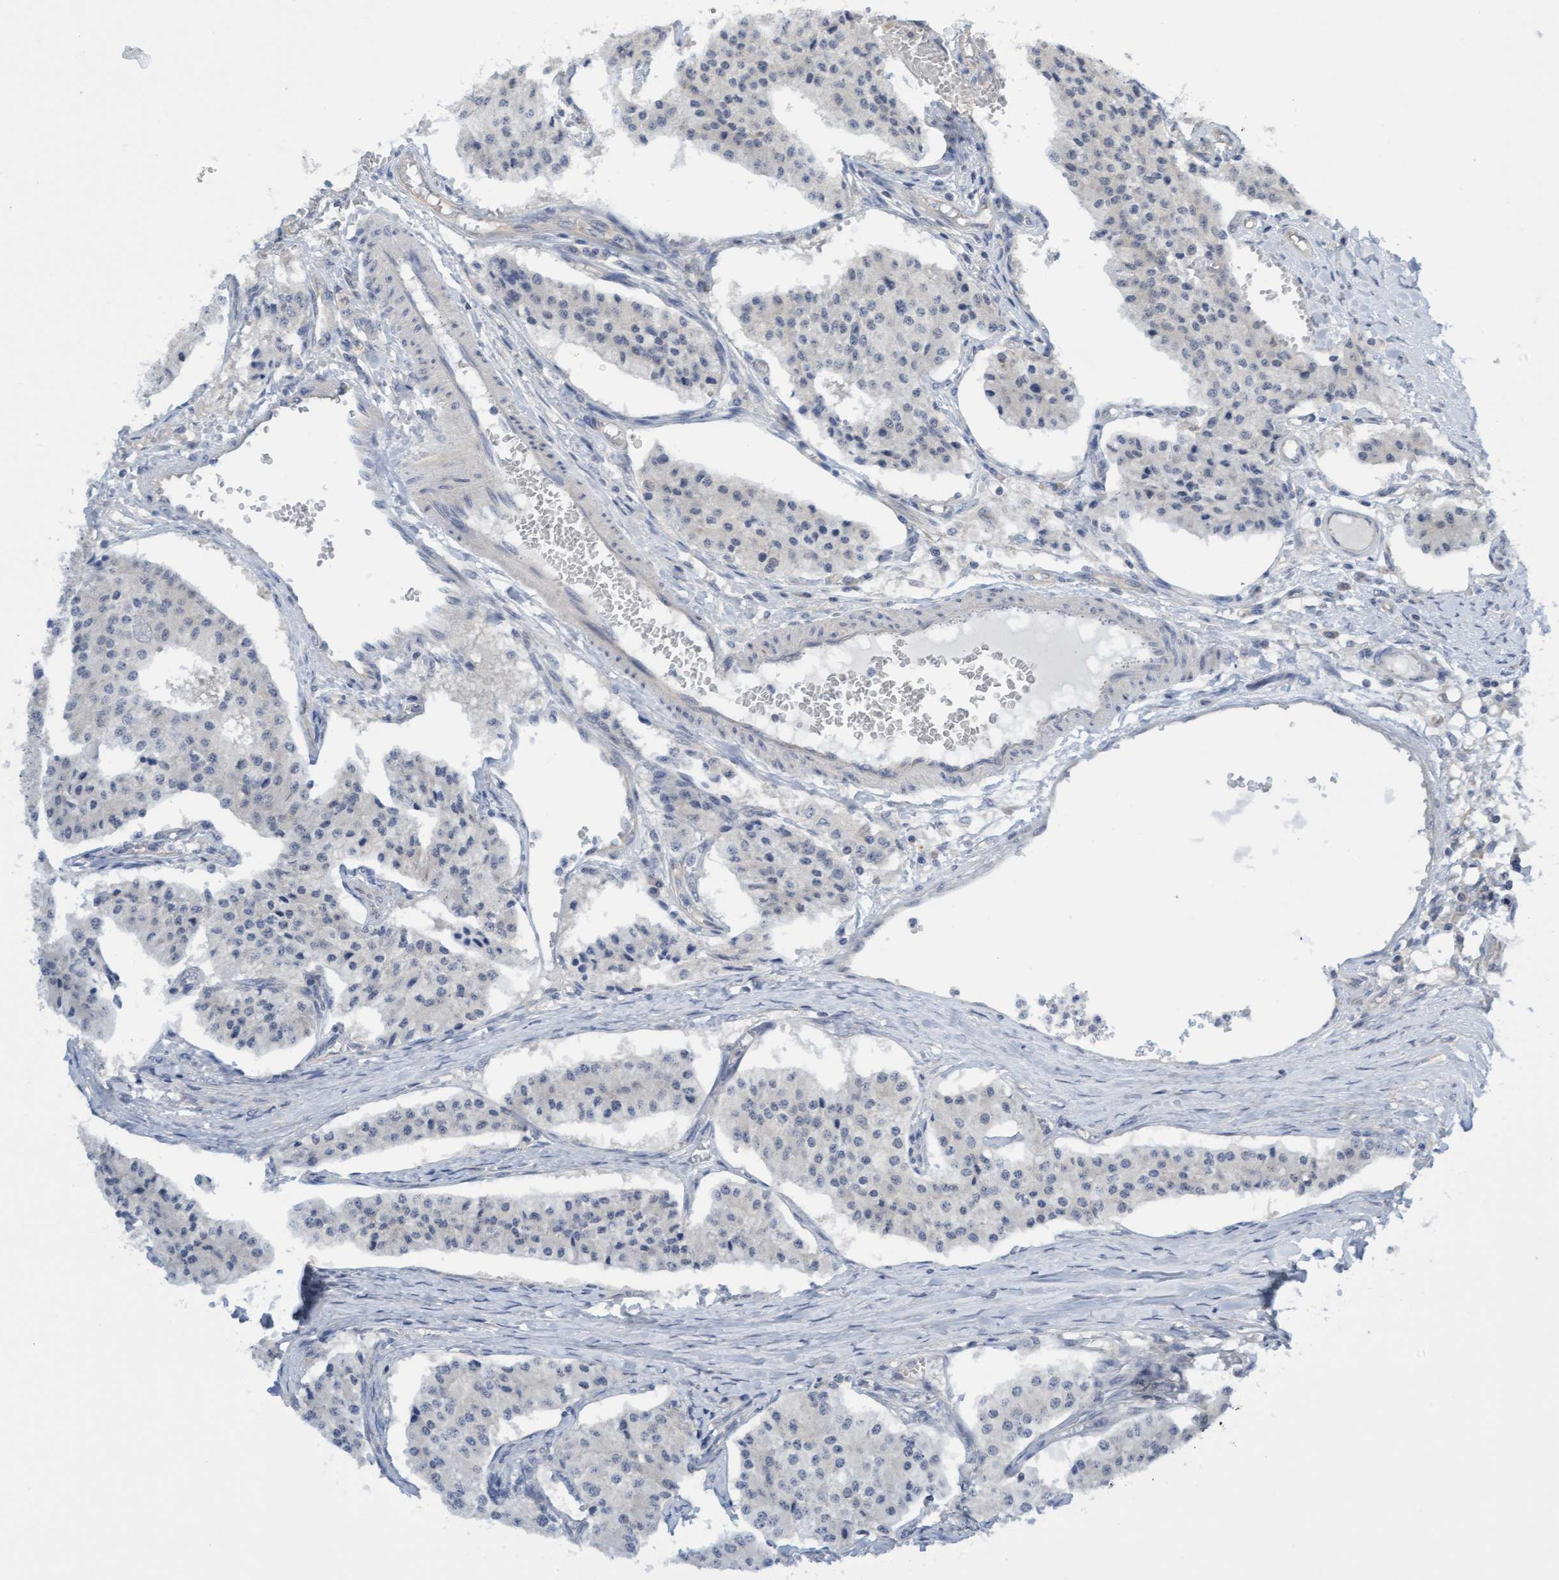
{"staining": {"intensity": "negative", "quantity": "none", "location": "none"}, "tissue": "carcinoid", "cell_type": "Tumor cells", "image_type": "cancer", "snomed": [{"axis": "morphology", "description": "Carcinoid, malignant, NOS"}, {"axis": "topography", "description": "Colon"}], "caption": "Immunohistochemistry (IHC) image of neoplastic tissue: human carcinoid (malignant) stained with DAB exhibits no significant protein expression in tumor cells. (IHC, brightfield microscopy, high magnification).", "gene": "AMZ2", "patient": {"sex": "female", "age": 52}}